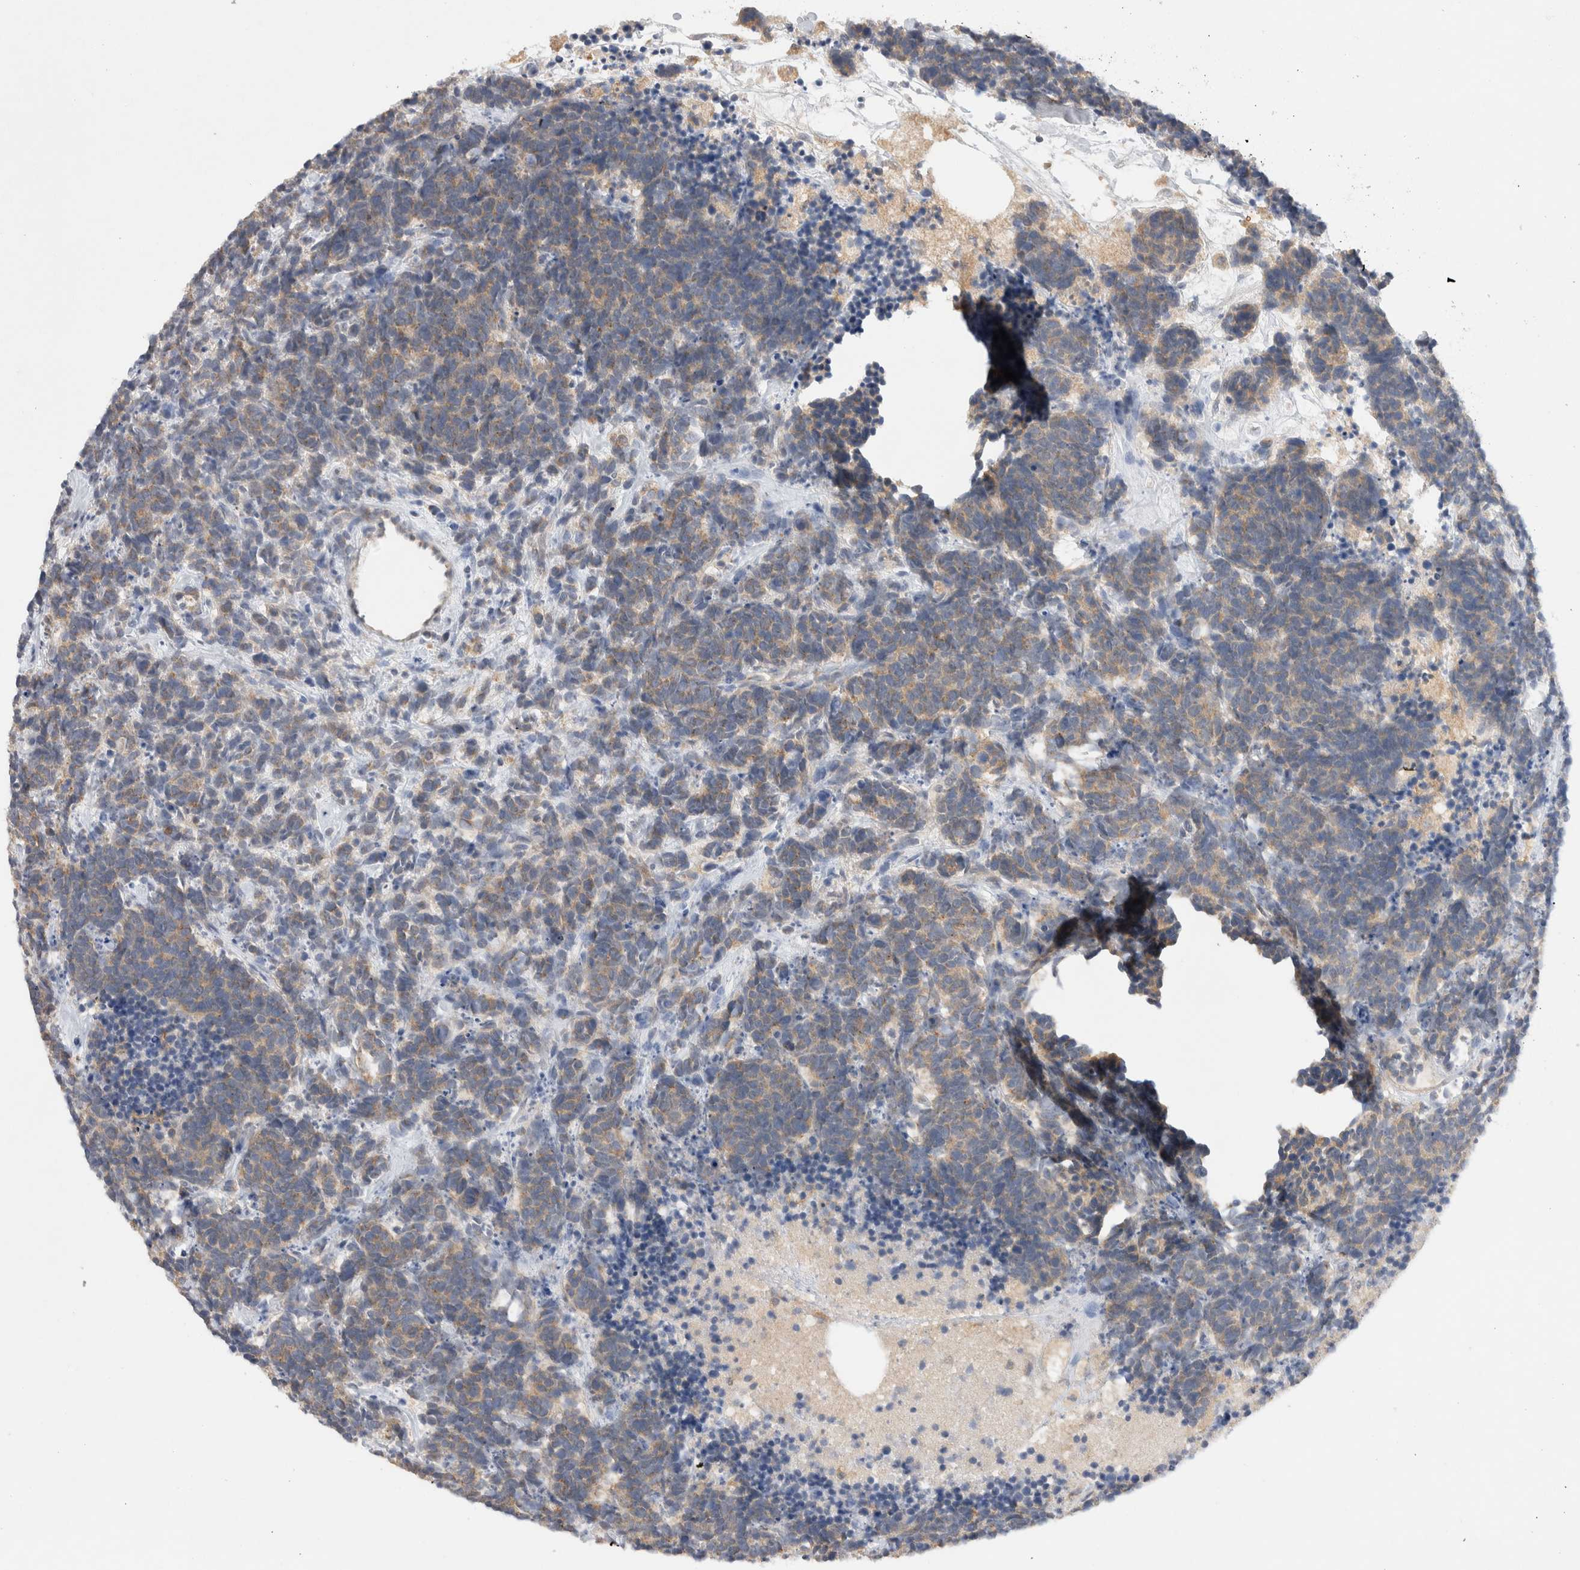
{"staining": {"intensity": "weak", "quantity": ">75%", "location": "cytoplasmic/membranous"}, "tissue": "carcinoid", "cell_type": "Tumor cells", "image_type": "cancer", "snomed": [{"axis": "morphology", "description": "Carcinoma, NOS"}, {"axis": "morphology", "description": "Carcinoid, malignant, NOS"}, {"axis": "topography", "description": "Urinary bladder"}], "caption": "A high-resolution micrograph shows immunohistochemistry (IHC) staining of carcinoid, which shows weak cytoplasmic/membranous positivity in approximately >75% of tumor cells.", "gene": "GAS1", "patient": {"sex": "male", "age": 57}}